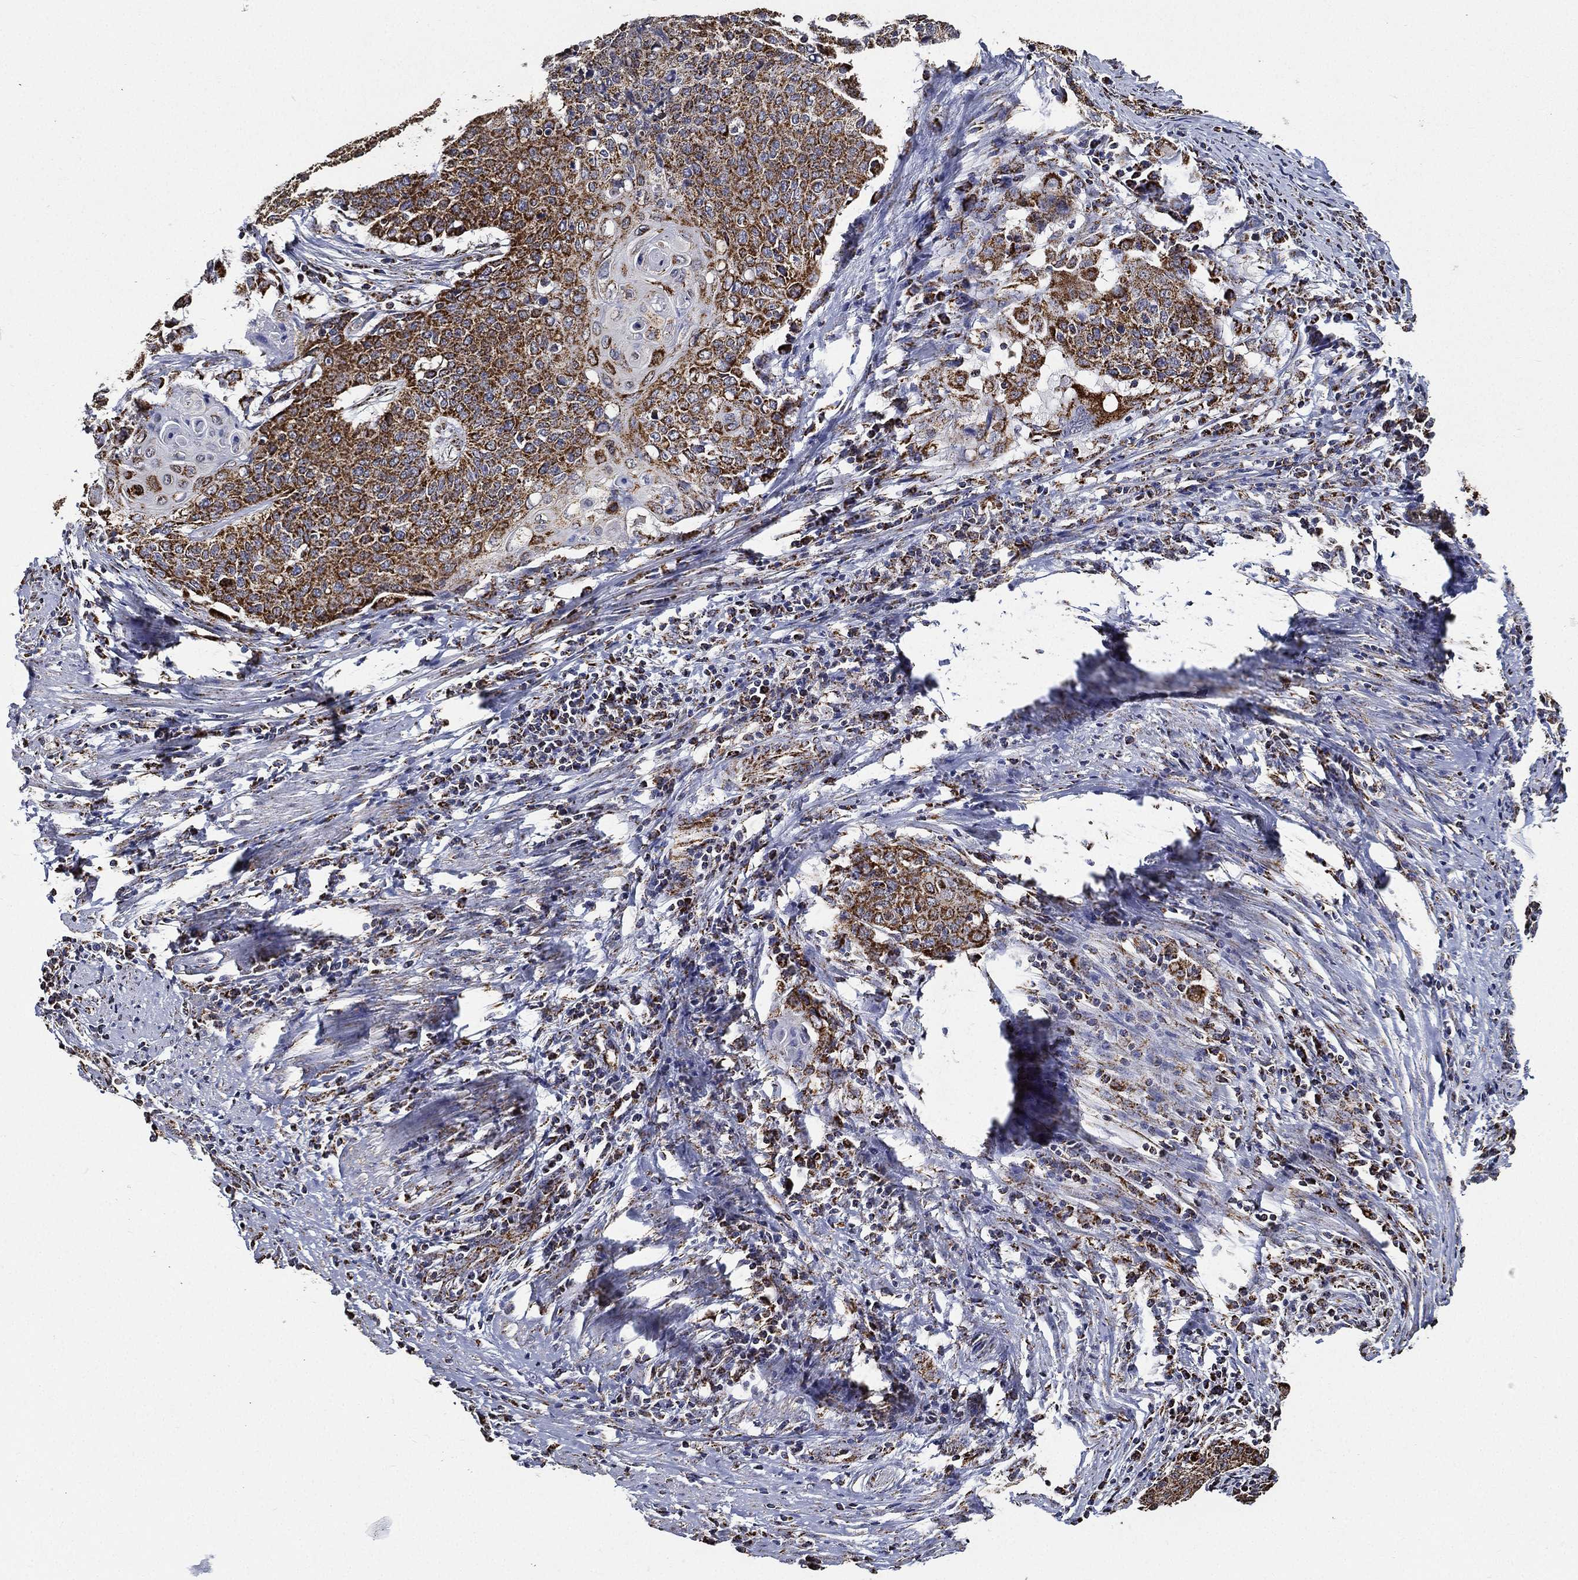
{"staining": {"intensity": "strong", "quantity": ">75%", "location": "cytoplasmic/membranous"}, "tissue": "cervical cancer", "cell_type": "Tumor cells", "image_type": "cancer", "snomed": [{"axis": "morphology", "description": "Squamous cell carcinoma, NOS"}, {"axis": "topography", "description": "Cervix"}], "caption": "Brown immunohistochemical staining in cervical cancer shows strong cytoplasmic/membranous positivity in approximately >75% of tumor cells.", "gene": "NDUFAB1", "patient": {"sex": "female", "age": 39}}